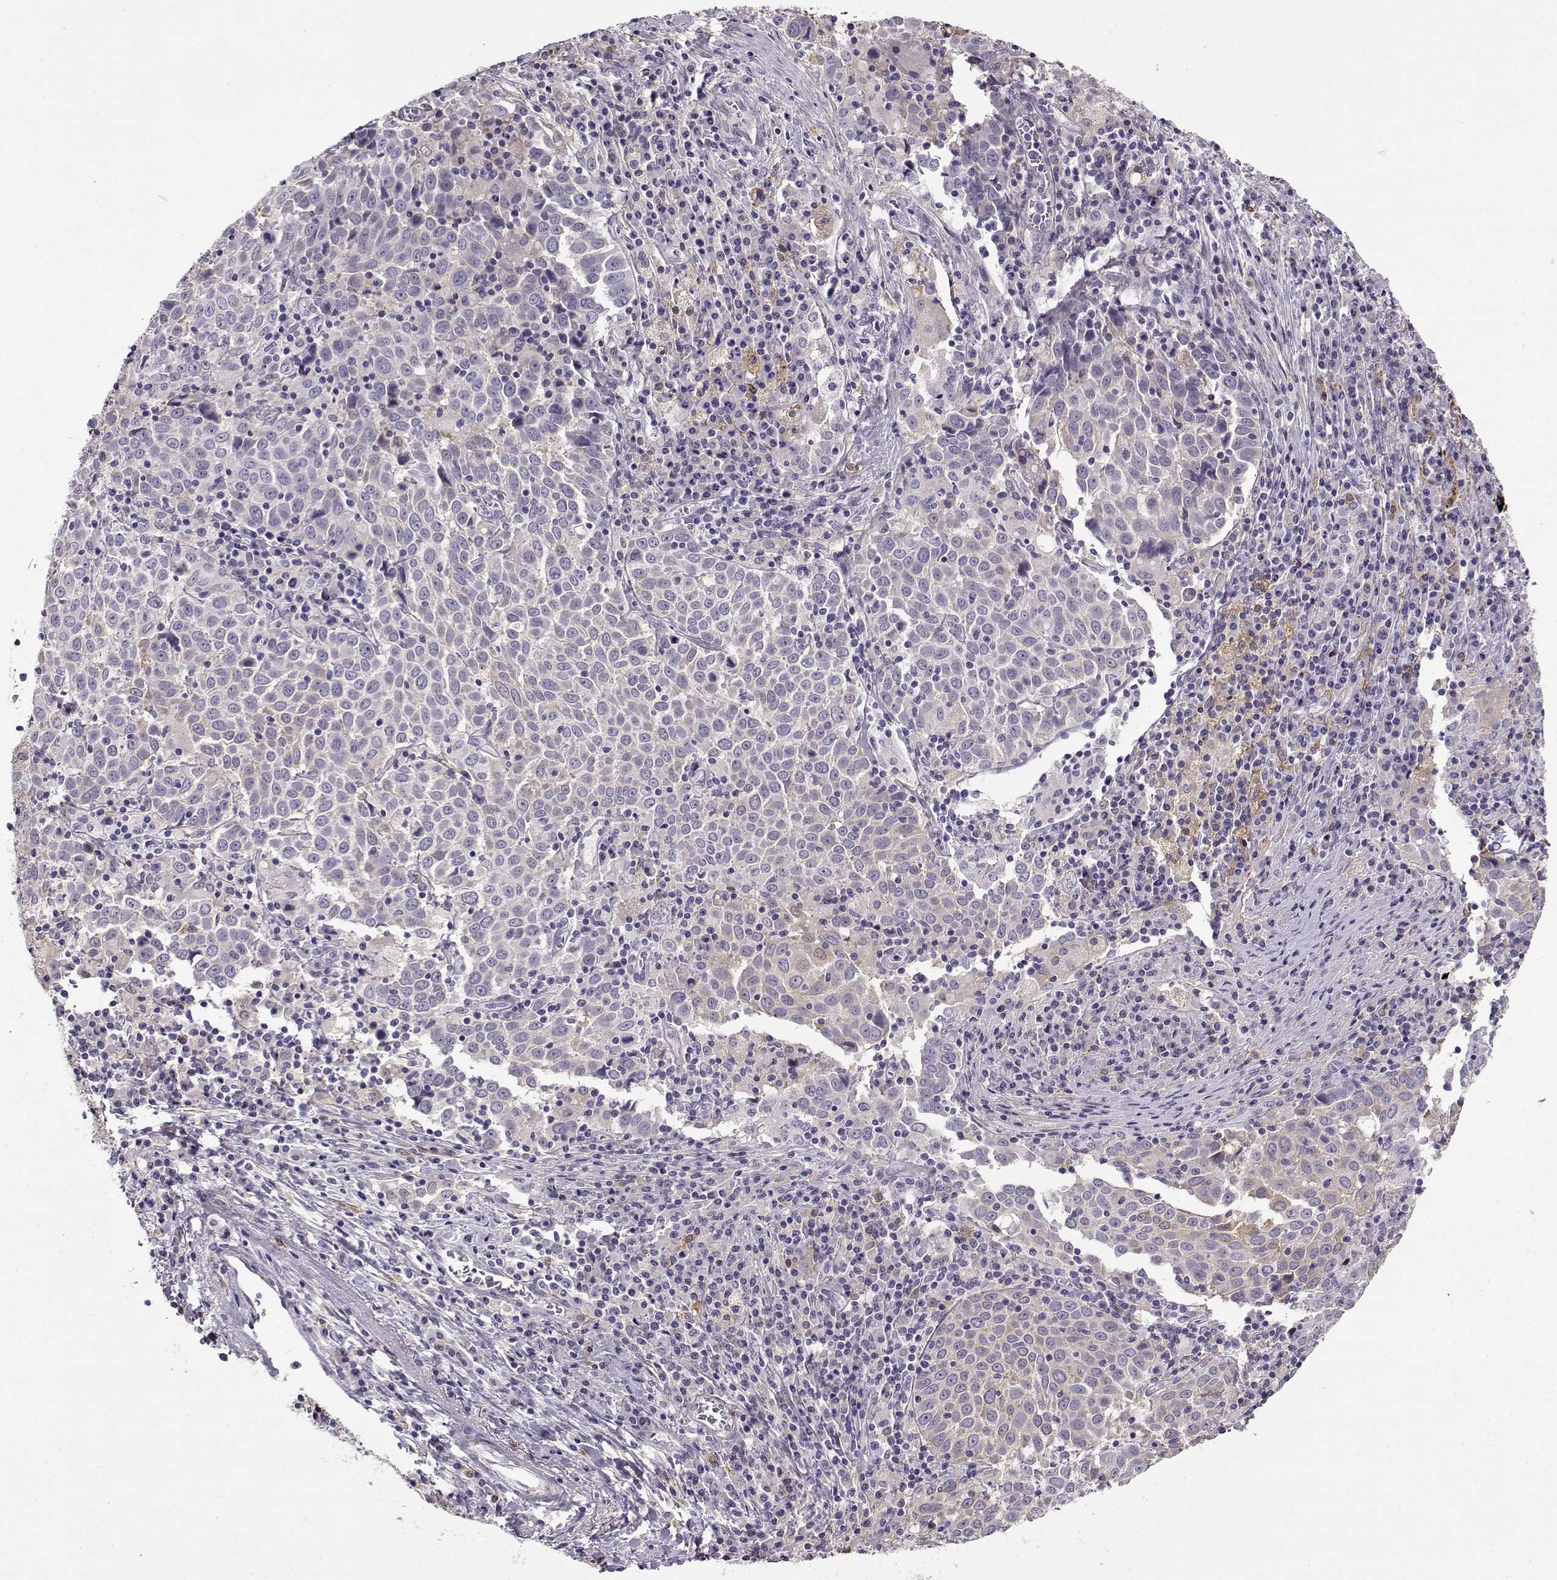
{"staining": {"intensity": "negative", "quantity": "none", "location": "none"}, "tissue": "lung cancer", "cell_type": "Tumor cells", "image_type": "cancer", "snomed": [{"axis": "morphology", "description": "Squamous cell carcinoma, NOS"}, {"axis": "topography", "description": "Lung"}], "caption": "The IHC photomicrograph has no significant staining in tumor cells of lung squamous cell carcinoma tissue.", "gene": "UCP3", "patient": {"sex": "male", "age": 57}}